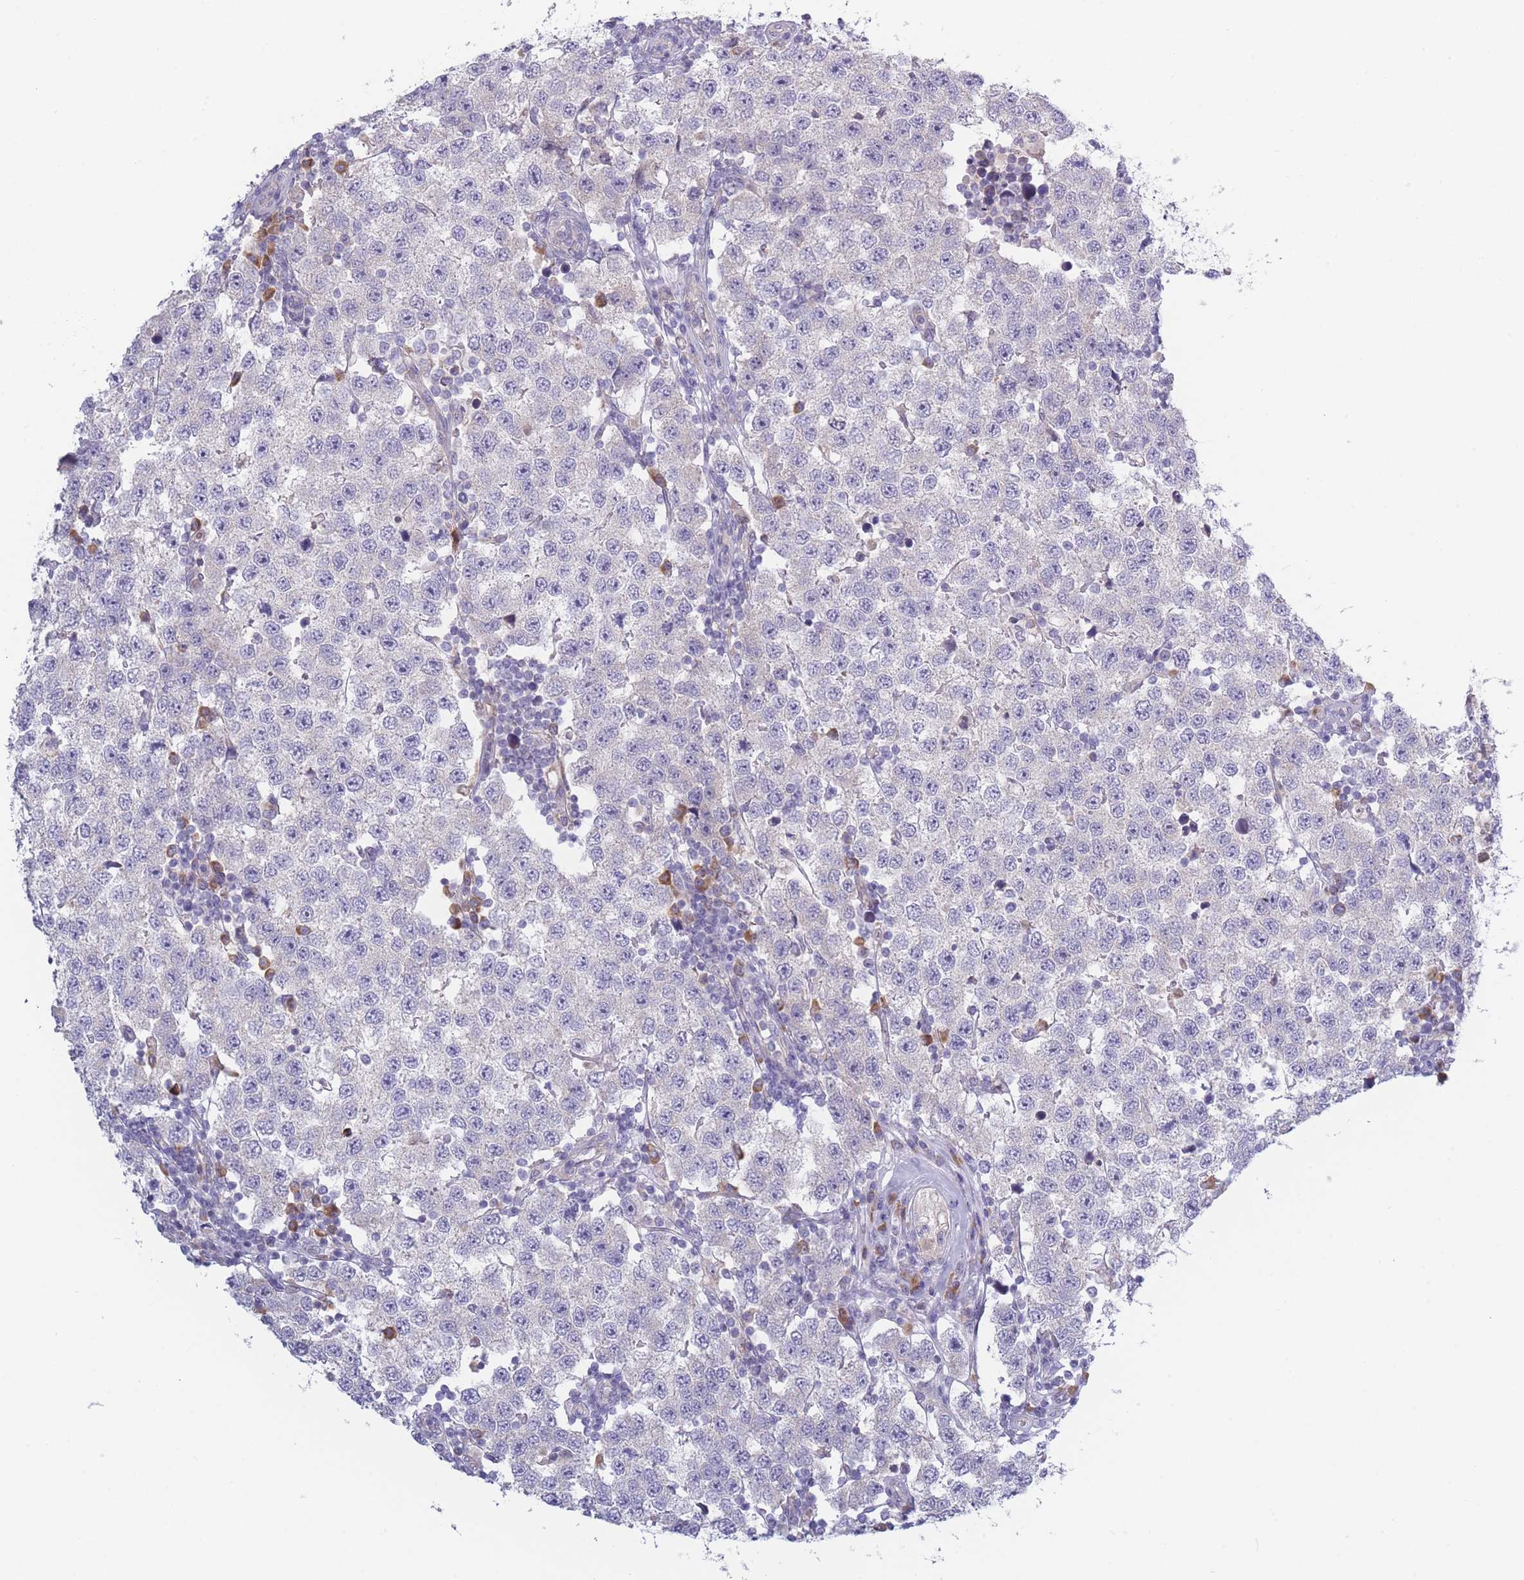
{"staining": {"intensity": "negative", "quantity": "none", "location": "none"}, "tissue": "testis cancer", "cell_type": "Tumor cells", "image_type": "cancer", "snomed": [{"axis": "morphology", "description": "Seminoma, NOS"}, {"axis": "topography", "description": "Testis"}], "caption": "High magnification brightfield microscopy of testis cancer (seminoma) stained with DAB (3,3'-diaminobenzidine) (brown) and counterstained with hematoxylin (blue): tumor cells show no significant staining. (DAB immunohistochemistry visualized using brightfield microscopy, high magnification).", "gene": "FAM227B", "patient": {"sex": "male", "age": 34}}